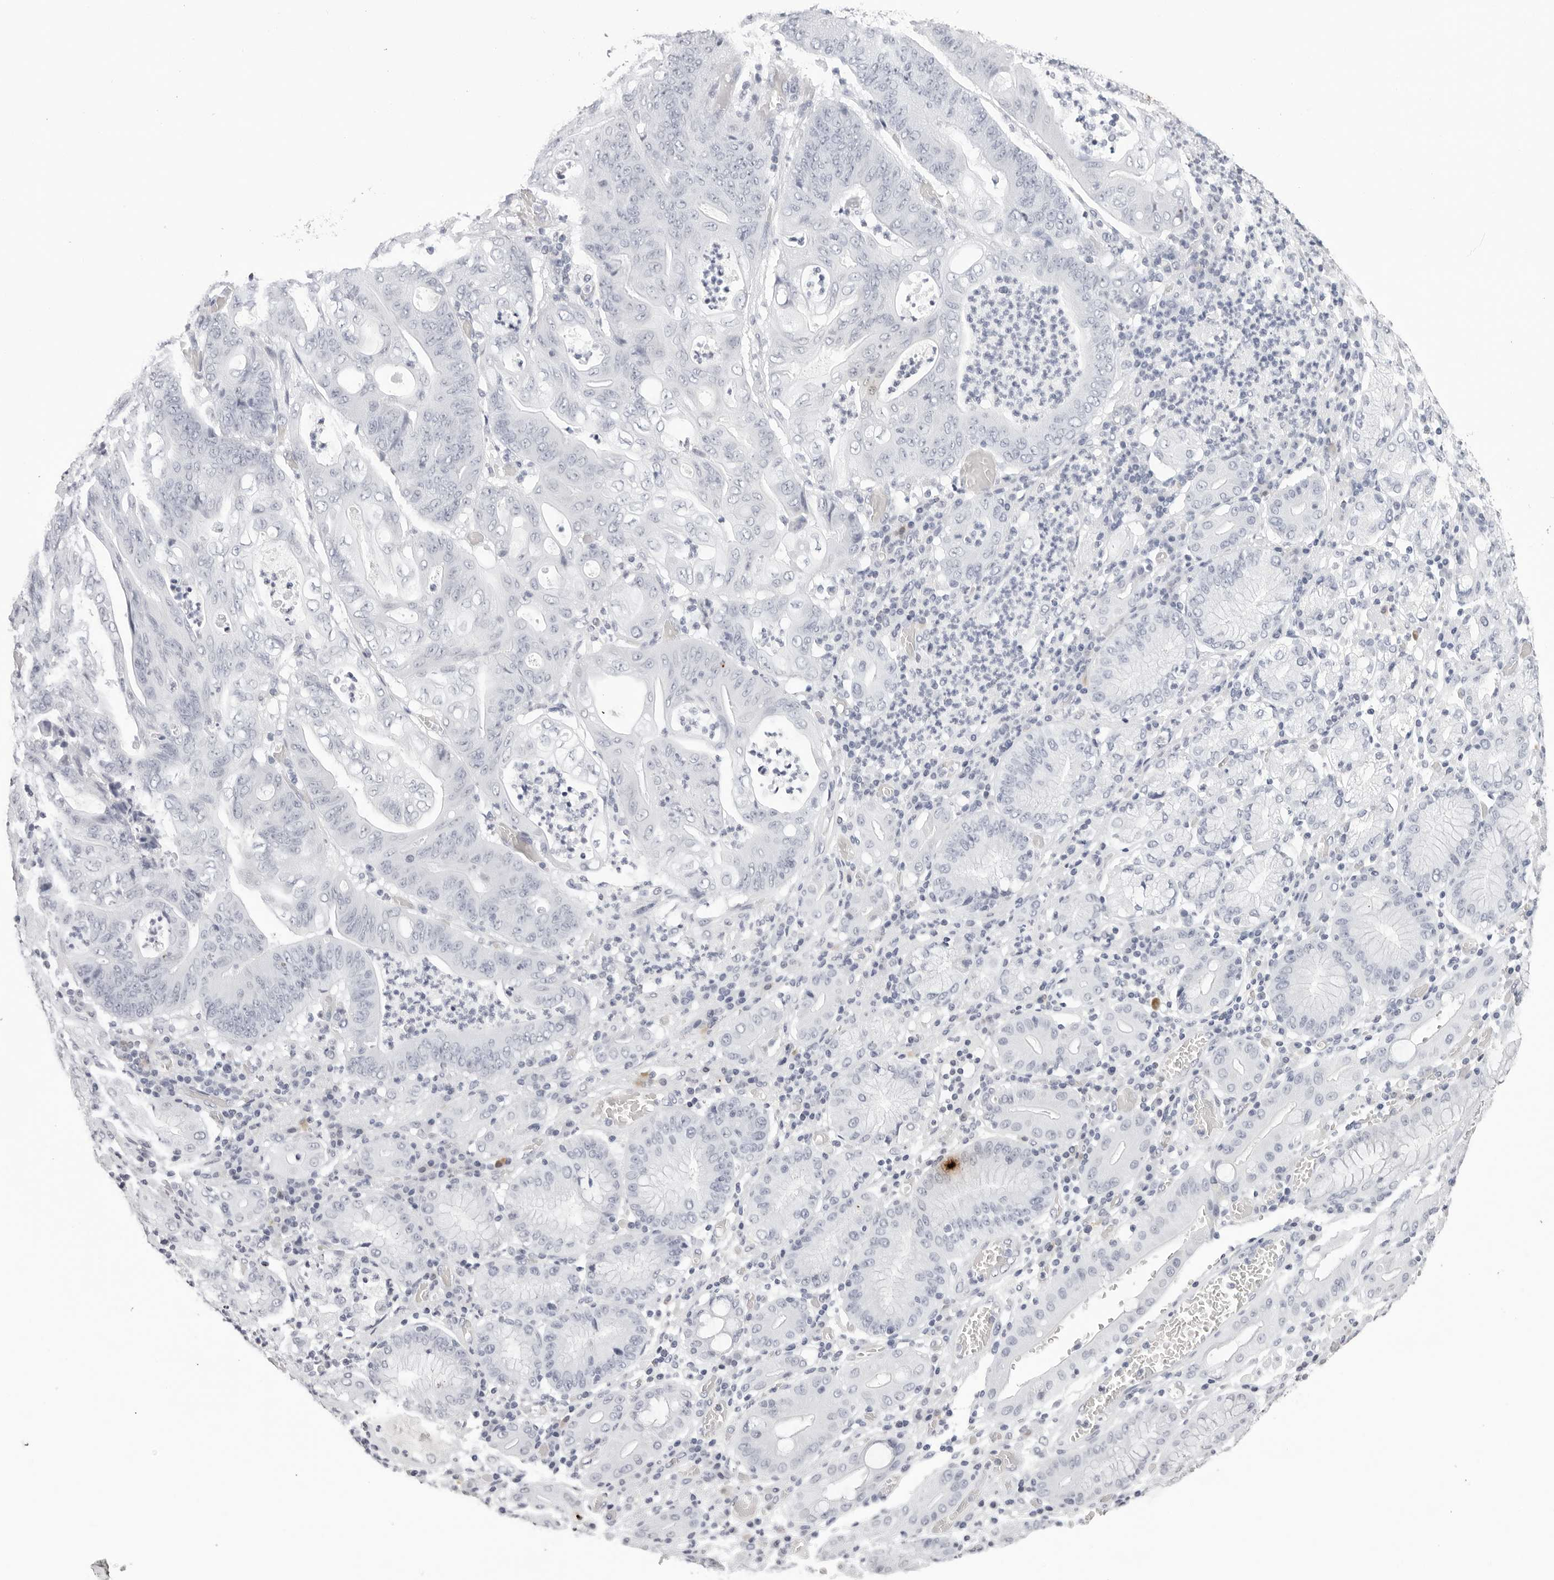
{"staining": {"intensity": "negative", "quantity": "none", "location": "none"}, "tissue": "stomach cancer", "cell_type": "Tumor cells", "image_type": "cancer", "snomed": [{"axis": "morphology", "description": "Adenocarcinoma, NOS"}, {"axis": "topography", "description": "Stomach"}], "caption": "Histopathology image shows no significant protein positivity in tumor cells of stomach adenocarcinoma.", "gene": "CST5", "patient": {"sex": "female", "age": 73}}